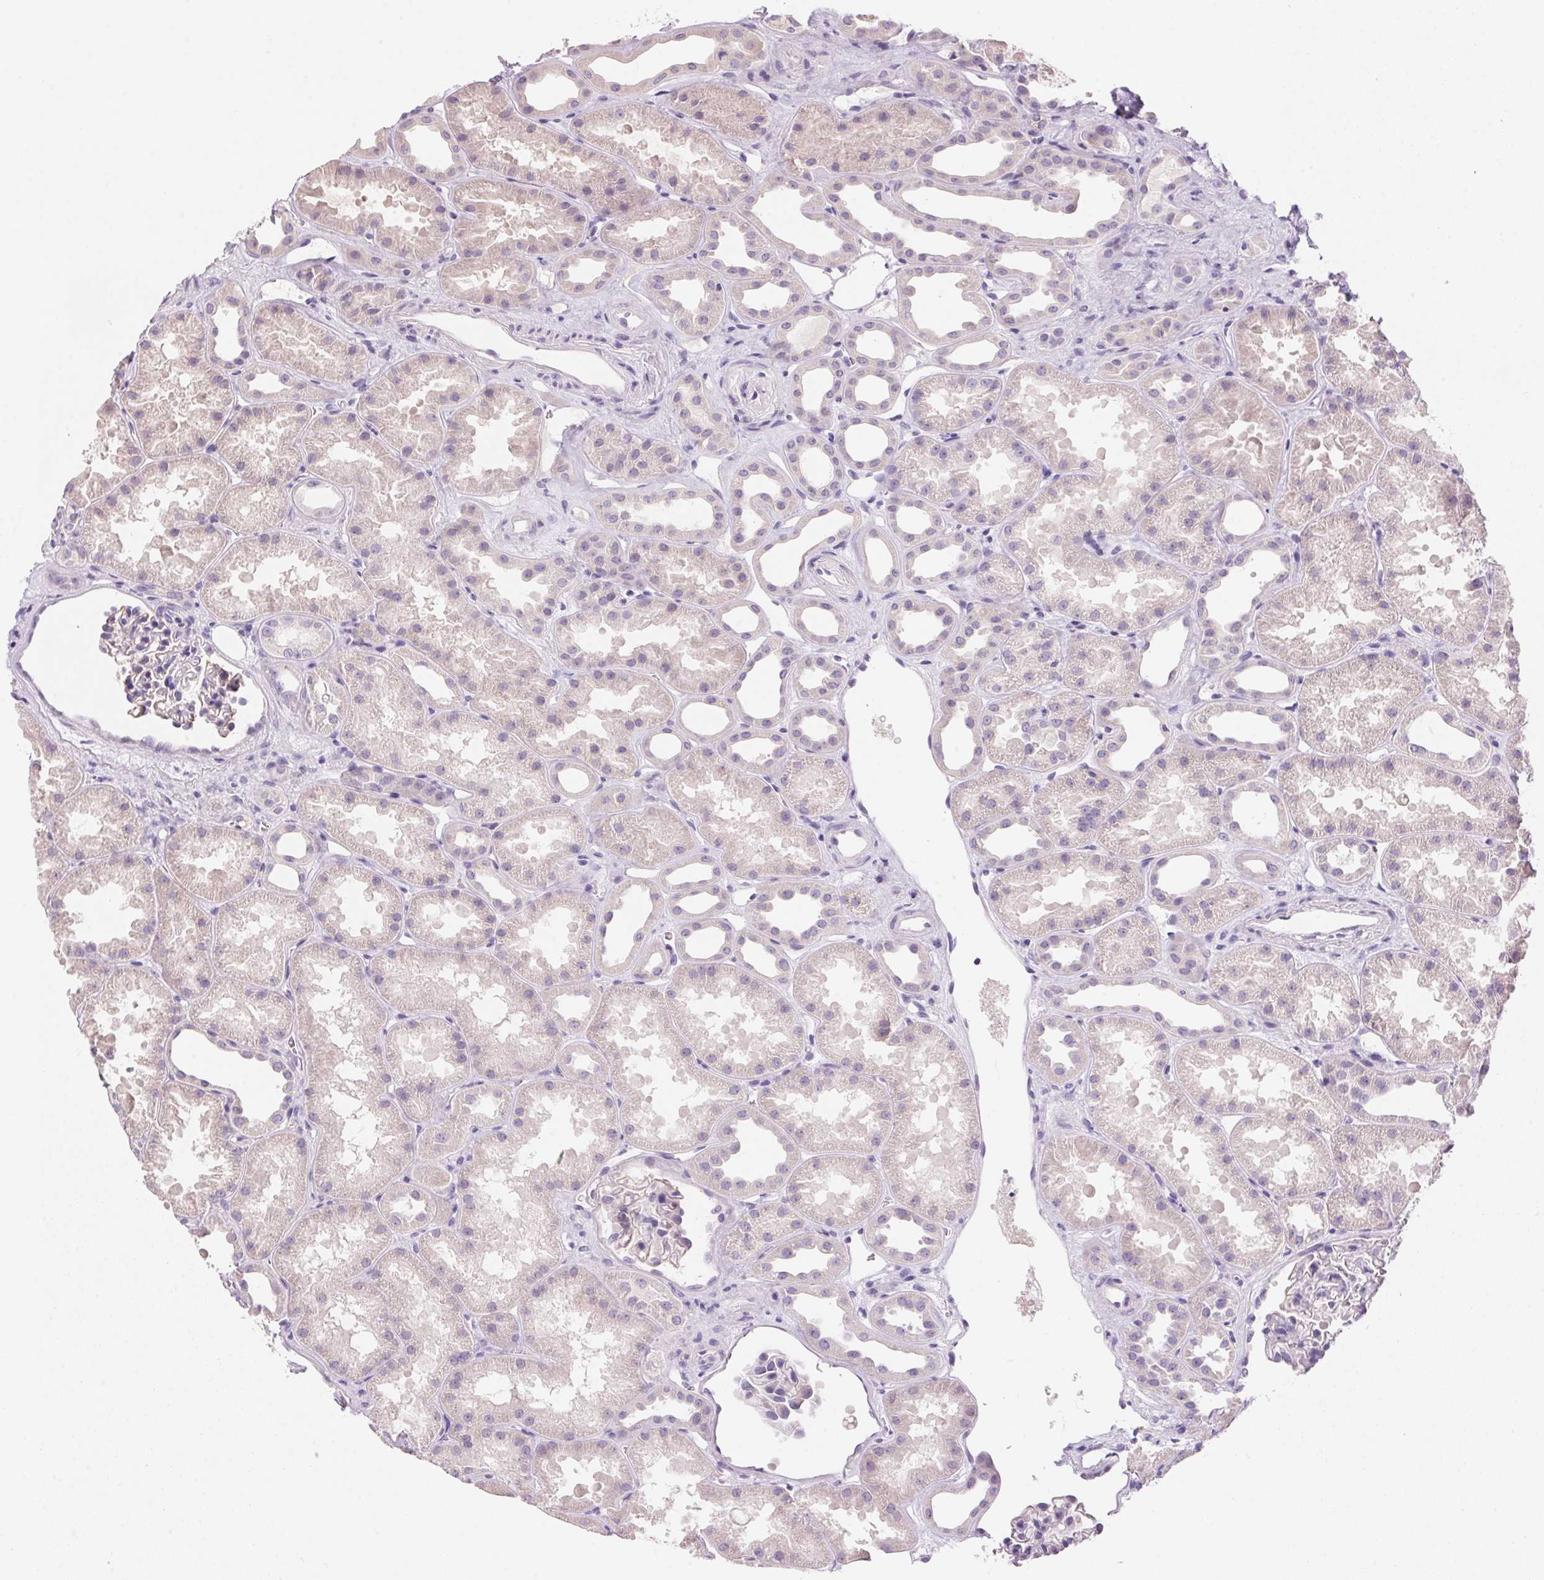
{"staining": {"intensity": "negative", "quantity": "none", "location": "none"}, "tissue": "kidney", "cell_type": "Cells in glomeruli", "image_type": "normal", "snomed": [{"axis": "morphology", "description": "Normal tissue, NOS"}, {"axis": "topography", "description": "Kidney"}], "caption": "Immunohistochemistry of benign human kidney shows no positivity in cells in glomeruli. Nuclei are stained in blue.", "gene": "HSD17B2", "patient": {"sex": "male", "age": 61}}